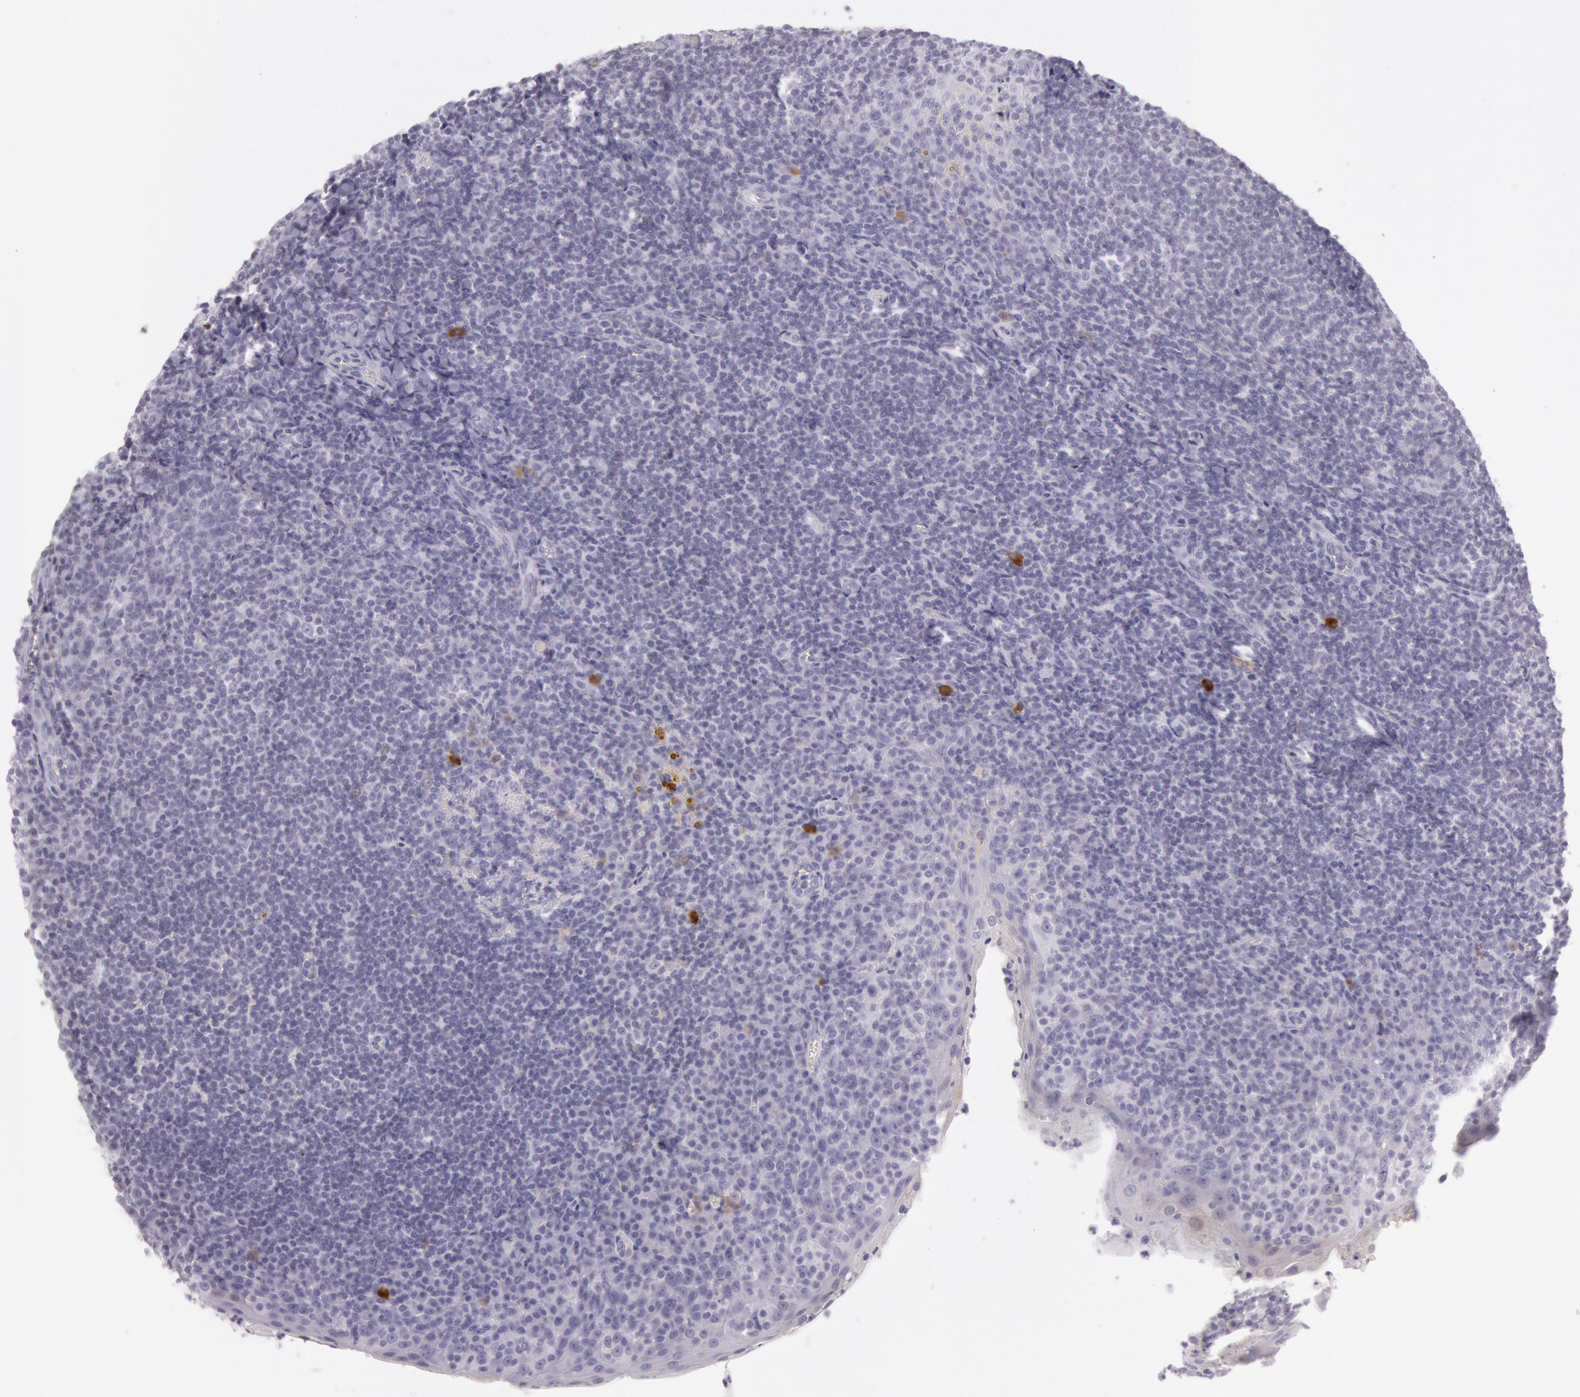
{"staining": {"intensity": "negative", "quantity": "none", "location": "none"}, "tissue": "tonsil", "cell_type": "Germinal center cells", "image_type": "normal", "snomed": [{"axis": "morphology", "description": "Normal tissue, NOS"}, {"axis": "topography", "description": "Tonsil"}], "caption": "The micrograph exhibits no significant positivity in germinal center cells of tonsil. (Brightfield microscopy of DAB IHC at high magnification).", "gene": "CKB", "patient": {"sex": "male", "age": 31}}